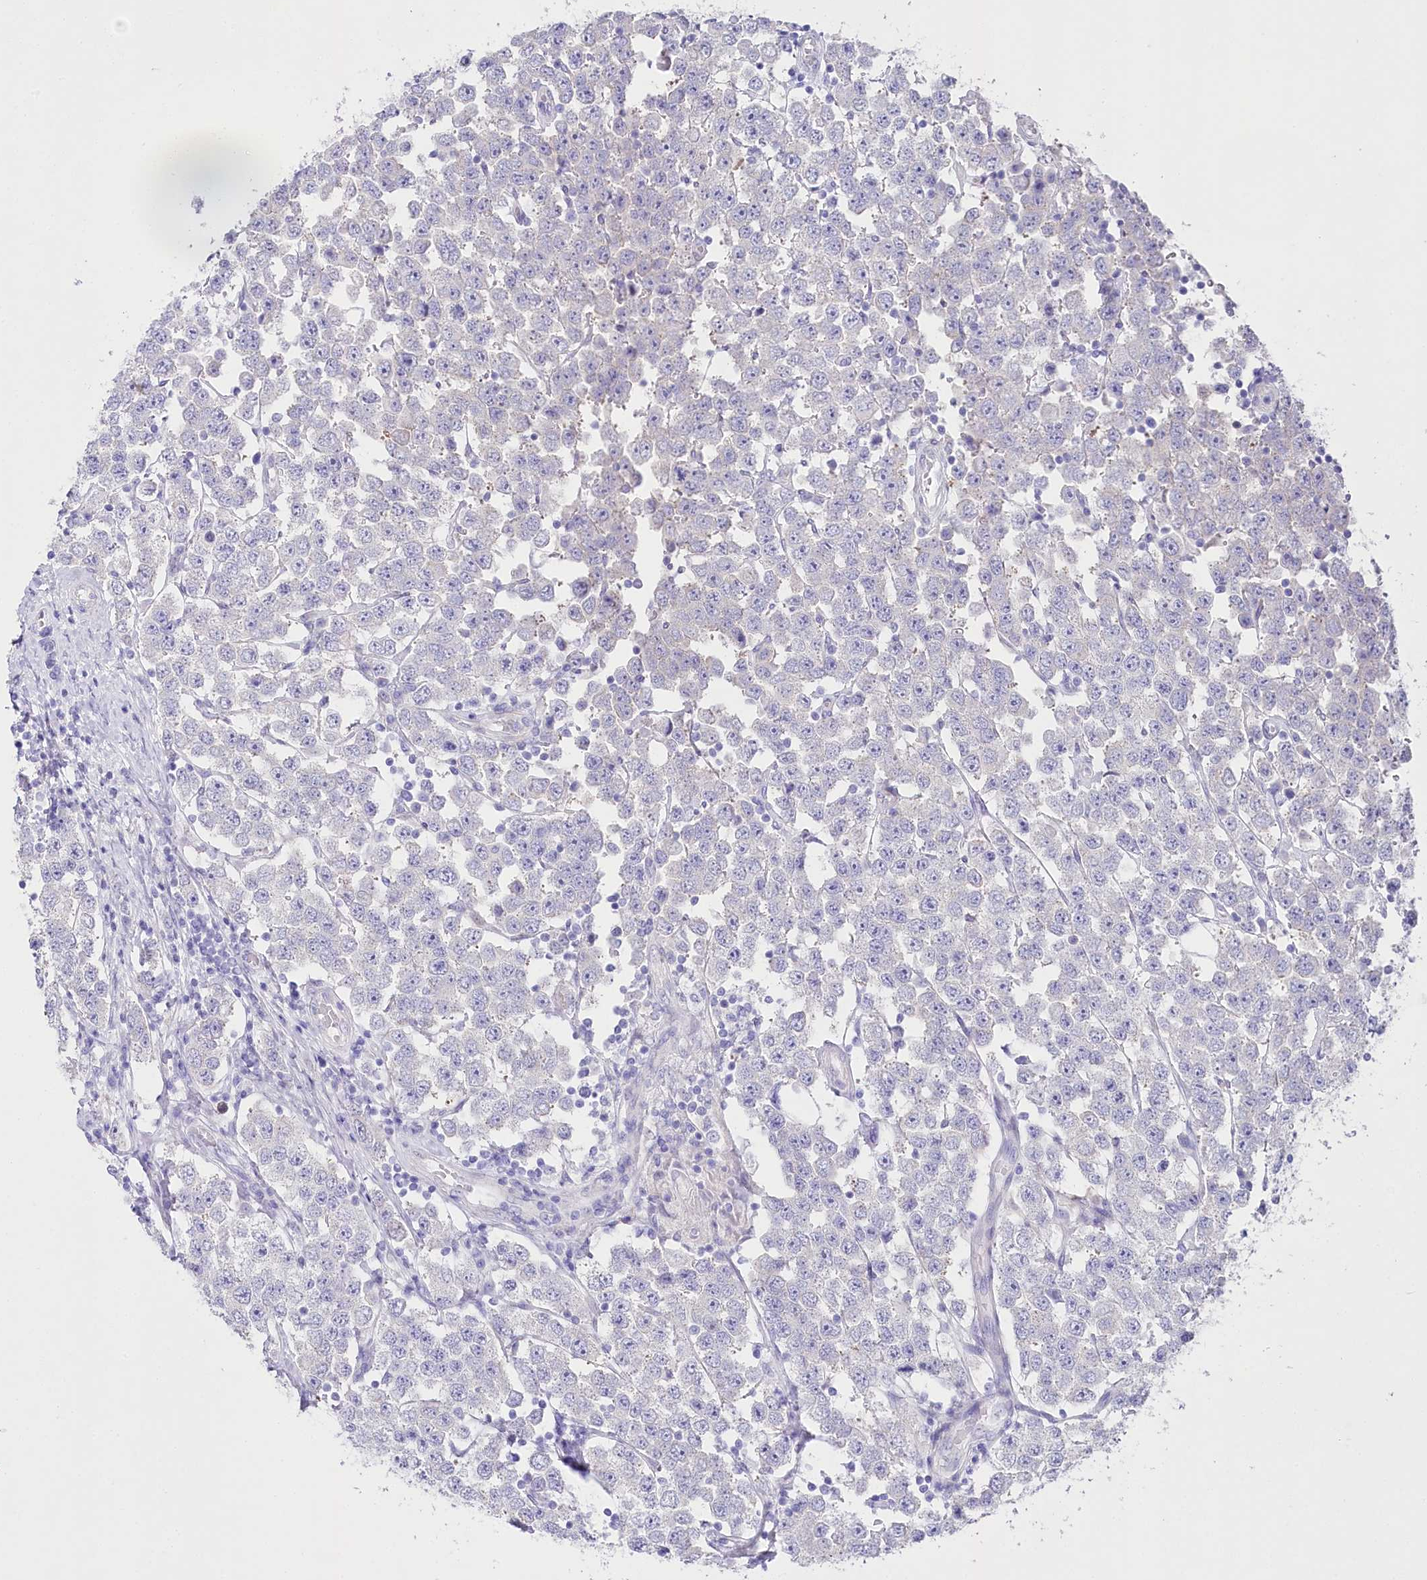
{"staining": {"intensity": "negative", "quantity": "none", "location": "none"}, "tissue": "testis cancer", "cell_type": "Tumor cells", "image_type": "cancer", "snomed": [{"axis": "morphology", "description": "Seminoma, NOS"}, {"axis": "topography", "description": "Testis"}], "caption": "Immunohistochemistry (IHC) image of human seminoma (testis) stained for a protein (brown), which demonstrates no positivity in tumor cells.", "gene": "CSN3", "patient": {"sex": "male", "age": 28}}